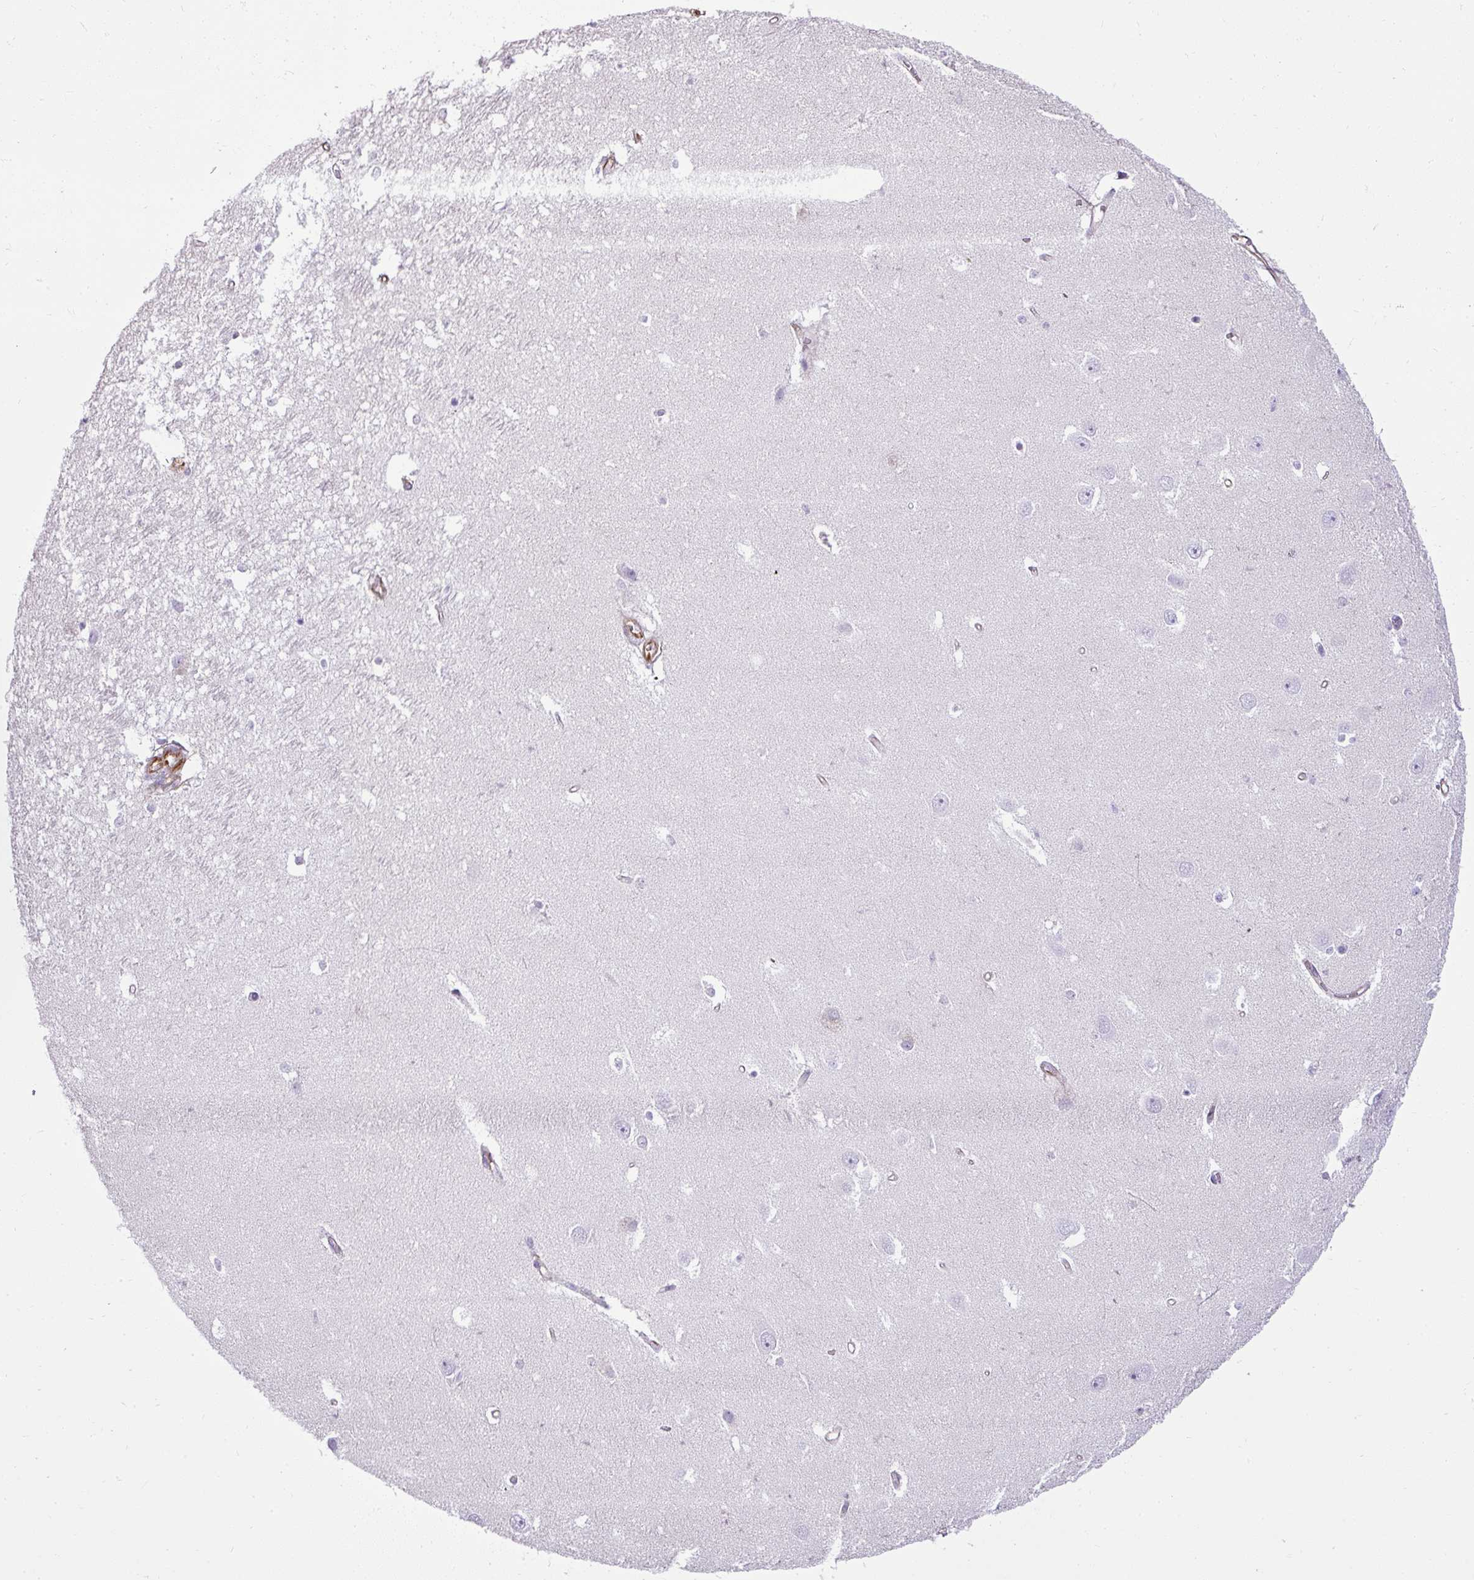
{"staining": {"intensity": "negative", "quantity": "none", "location": "none"}, "tissue": "hippocampus", "cell_type": "Glial cells", "image_type": "normal", "snomed": [{"axis": "morphology", "description": "Normal tissue, NOS"}, {"axis": "topography", "description": "Hippocampus"}], "caption": "Immunohistochemical staining of normal hippocampus shows no significant staining in glial cells. (Stains: DAB (3,3'-diaminobenzidine) immunohistochemistry (IHC) with hematoxylin counter stain, Microscopy: brightfield microscopy at high magnification).", "gene": "PLS1", "patient": {"sex": "female", "age": 64}}